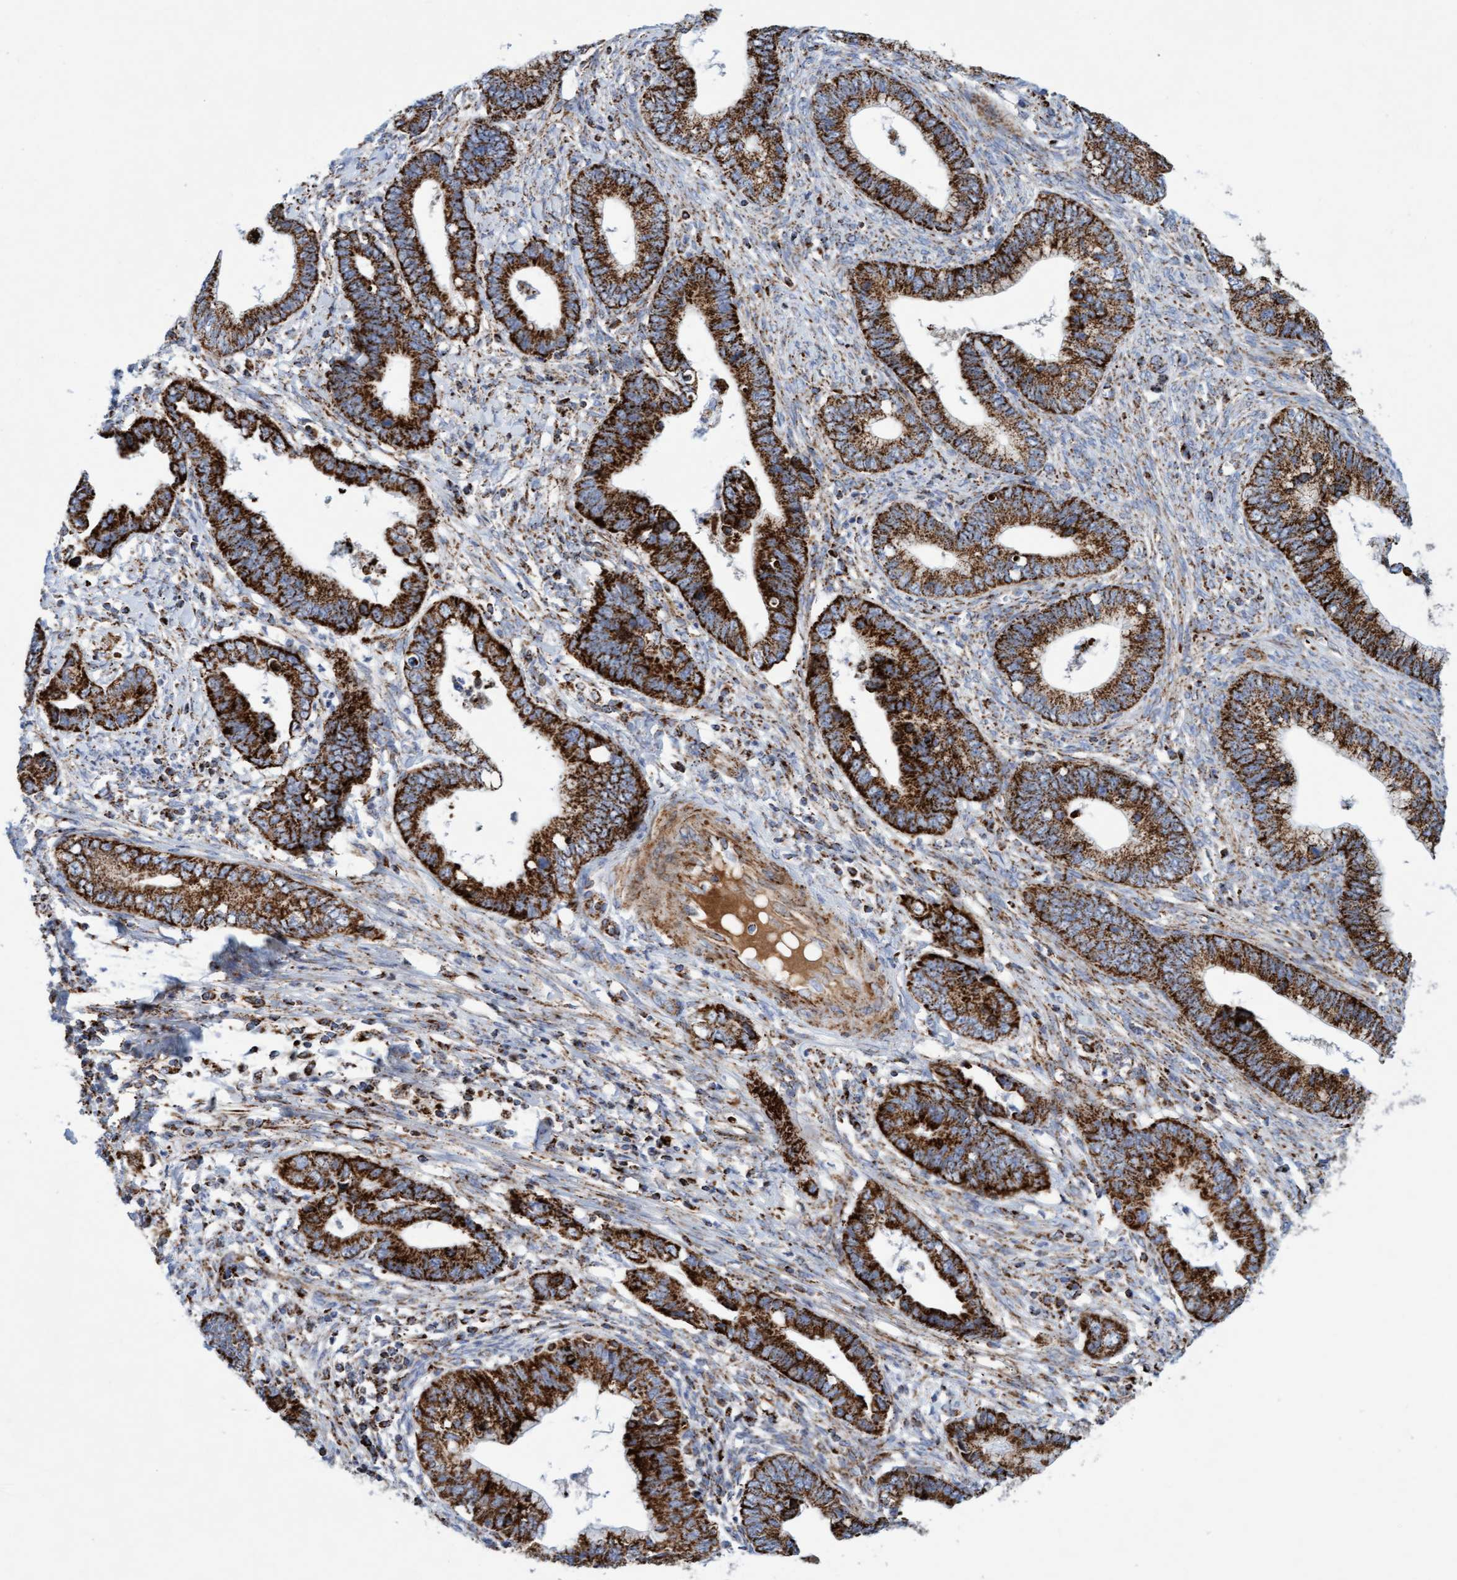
{"staining": {"intensity": "strong", "quantity": ">75%", "location": "cytoplasmic/membranous"}, "tissue": "cervical cancer", "cell_type": "Tumor cells", "image_type": "cancer", "snomed": [{"axis": "morphology", "description": "Adenocarcinoma, NOS"}, {"axis": "topography", "description": "Cervix"}], "caption": "Immunohistochemical staining of cervical cancer exhibits strong cytoplasmic/membranous protein staining in about >75% of tumor cells.", "gene": "GGTA1", "patient": {"sex": "female", "age": 44}}